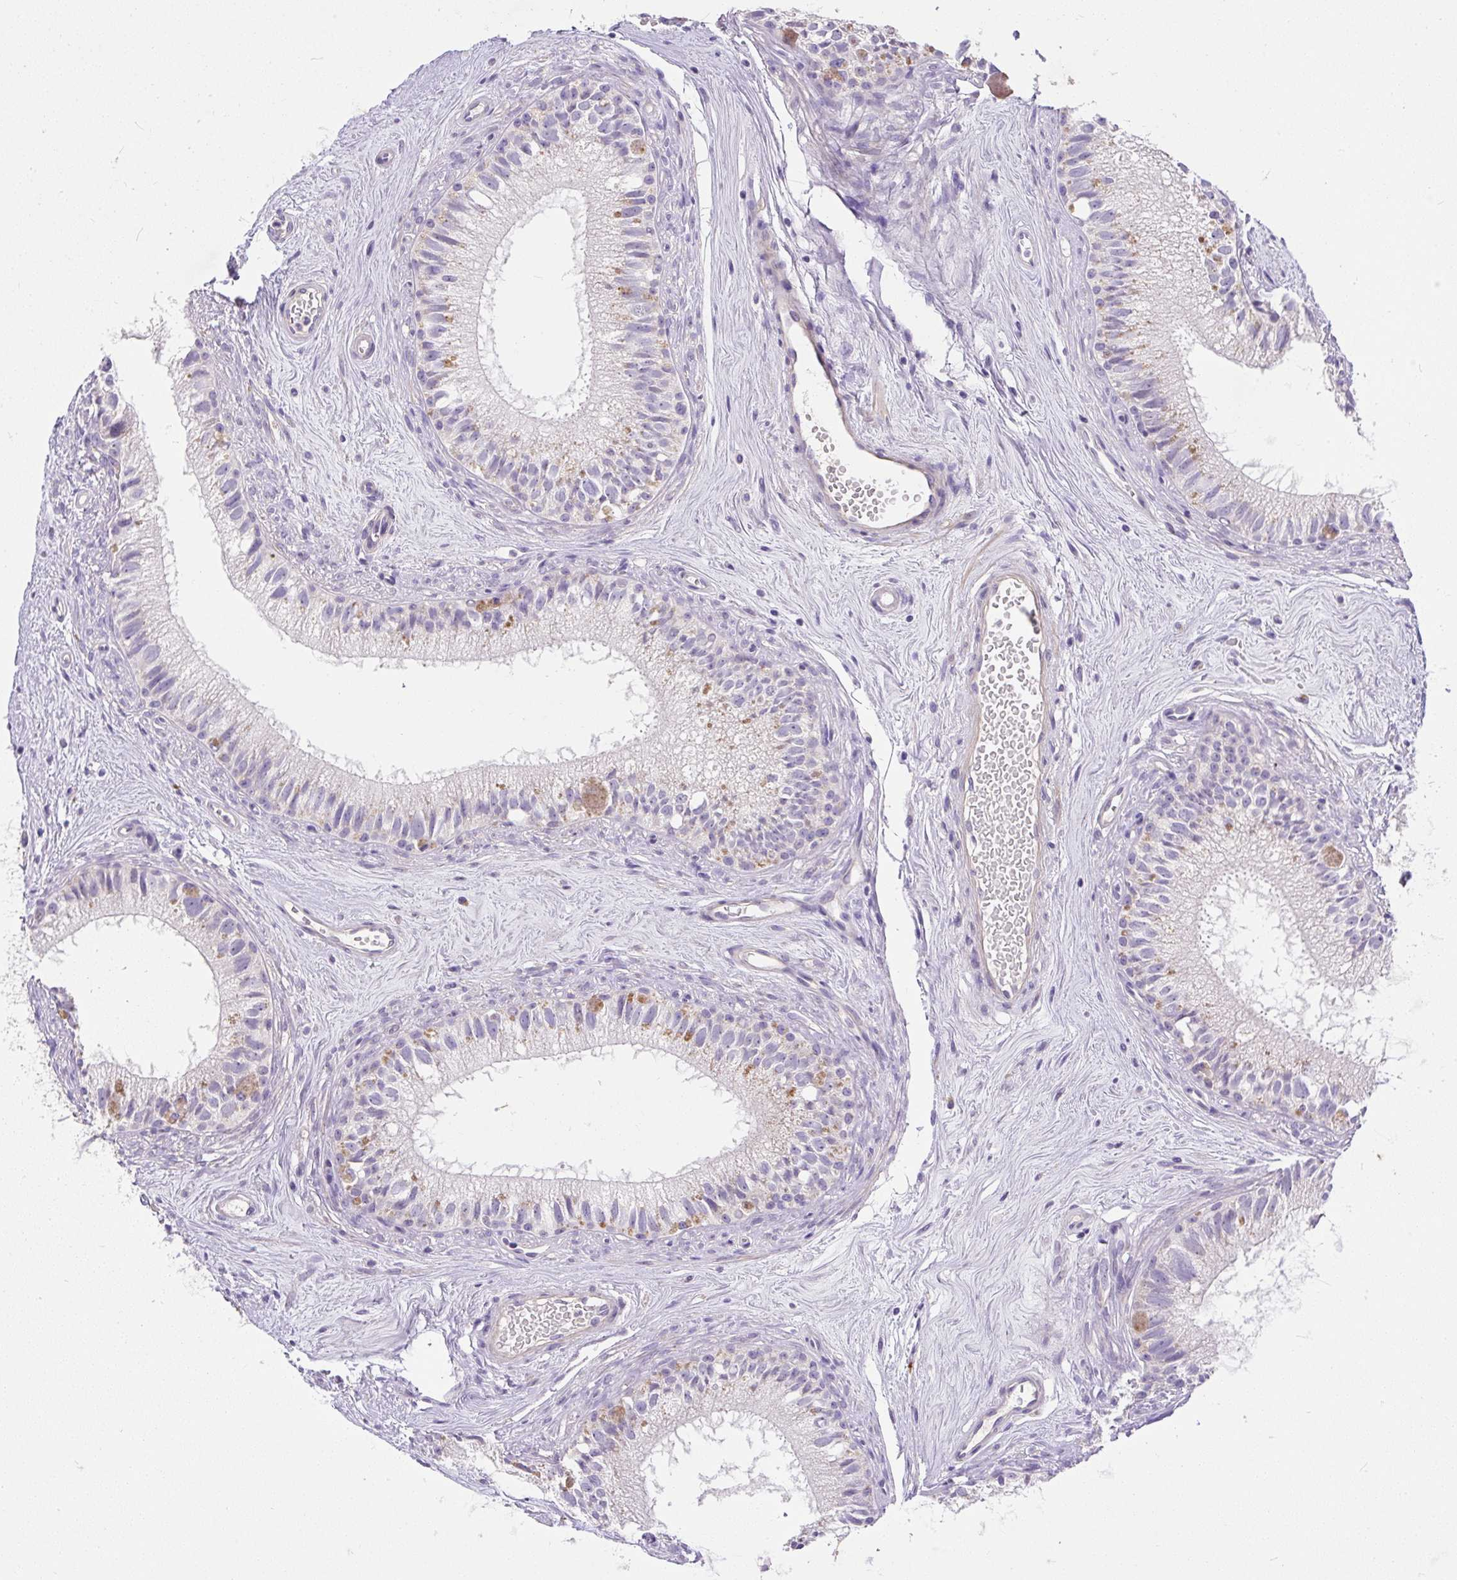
{"staining": {"intensity": "moderate", "quantity": "<25%", "location": "cytoplasmic/membranous"}, "tissue": "epididymis", "cell_type": "Glandular cells", "image_type": "normal", "snomed": [{"axis": "morphology", "description": "Normal tissue, NOS"}, {"axis": "topography", "description": "Epididymis"}], "caption": "The photomicrograph displays staining of unremarkable epididymis, revealing moderate cytoplasmic/membranous protein positivity (brown color) within glandular cells.", "gene": "KRTAP20", "patient": {"sex": "male", "age": 71}}